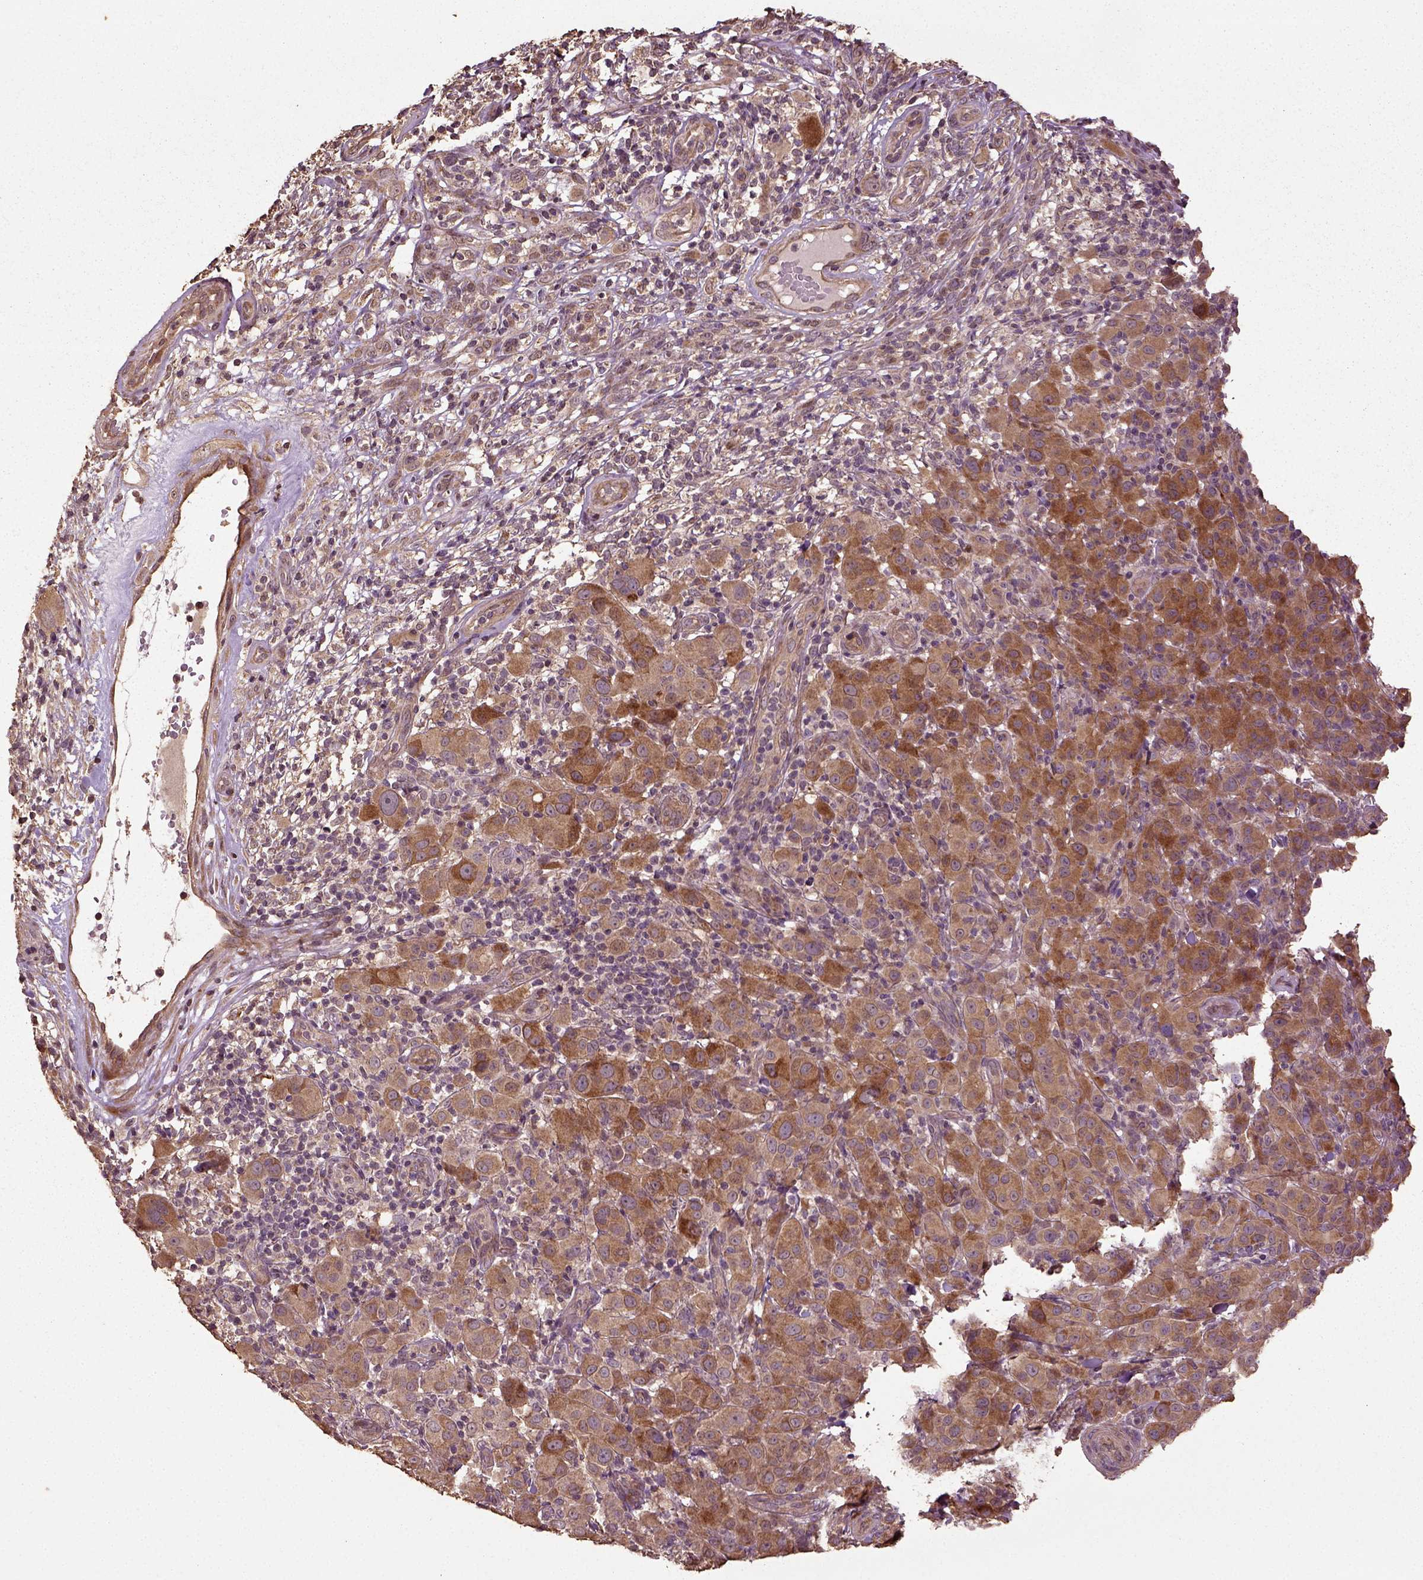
{"staining": {"intensity": "moderate", "quantity": ">75%", "location": "cytoplasmic/membranous"}, "tissue": "melanoma", "cell_type": "Tumor cells", "image_type": "cancer", "snomed": [{"axis": "morphology", "description": "Malignant melanoma, NOS"}, {"axis": "topography", "description": "Skin"}], "caption": "Immunohistochemistry (DAB (3,3'-diaminobenzidine)) staining of human malignant melanoma shows moderate cytoplasmic/membranous protein expression in approximately >75% of tumor cells. (DAB IHC, brown staining for protein, blue staining for nuclei).", "gene": "ERV3-1", "patient": {"sex": "female", "age": 87}}